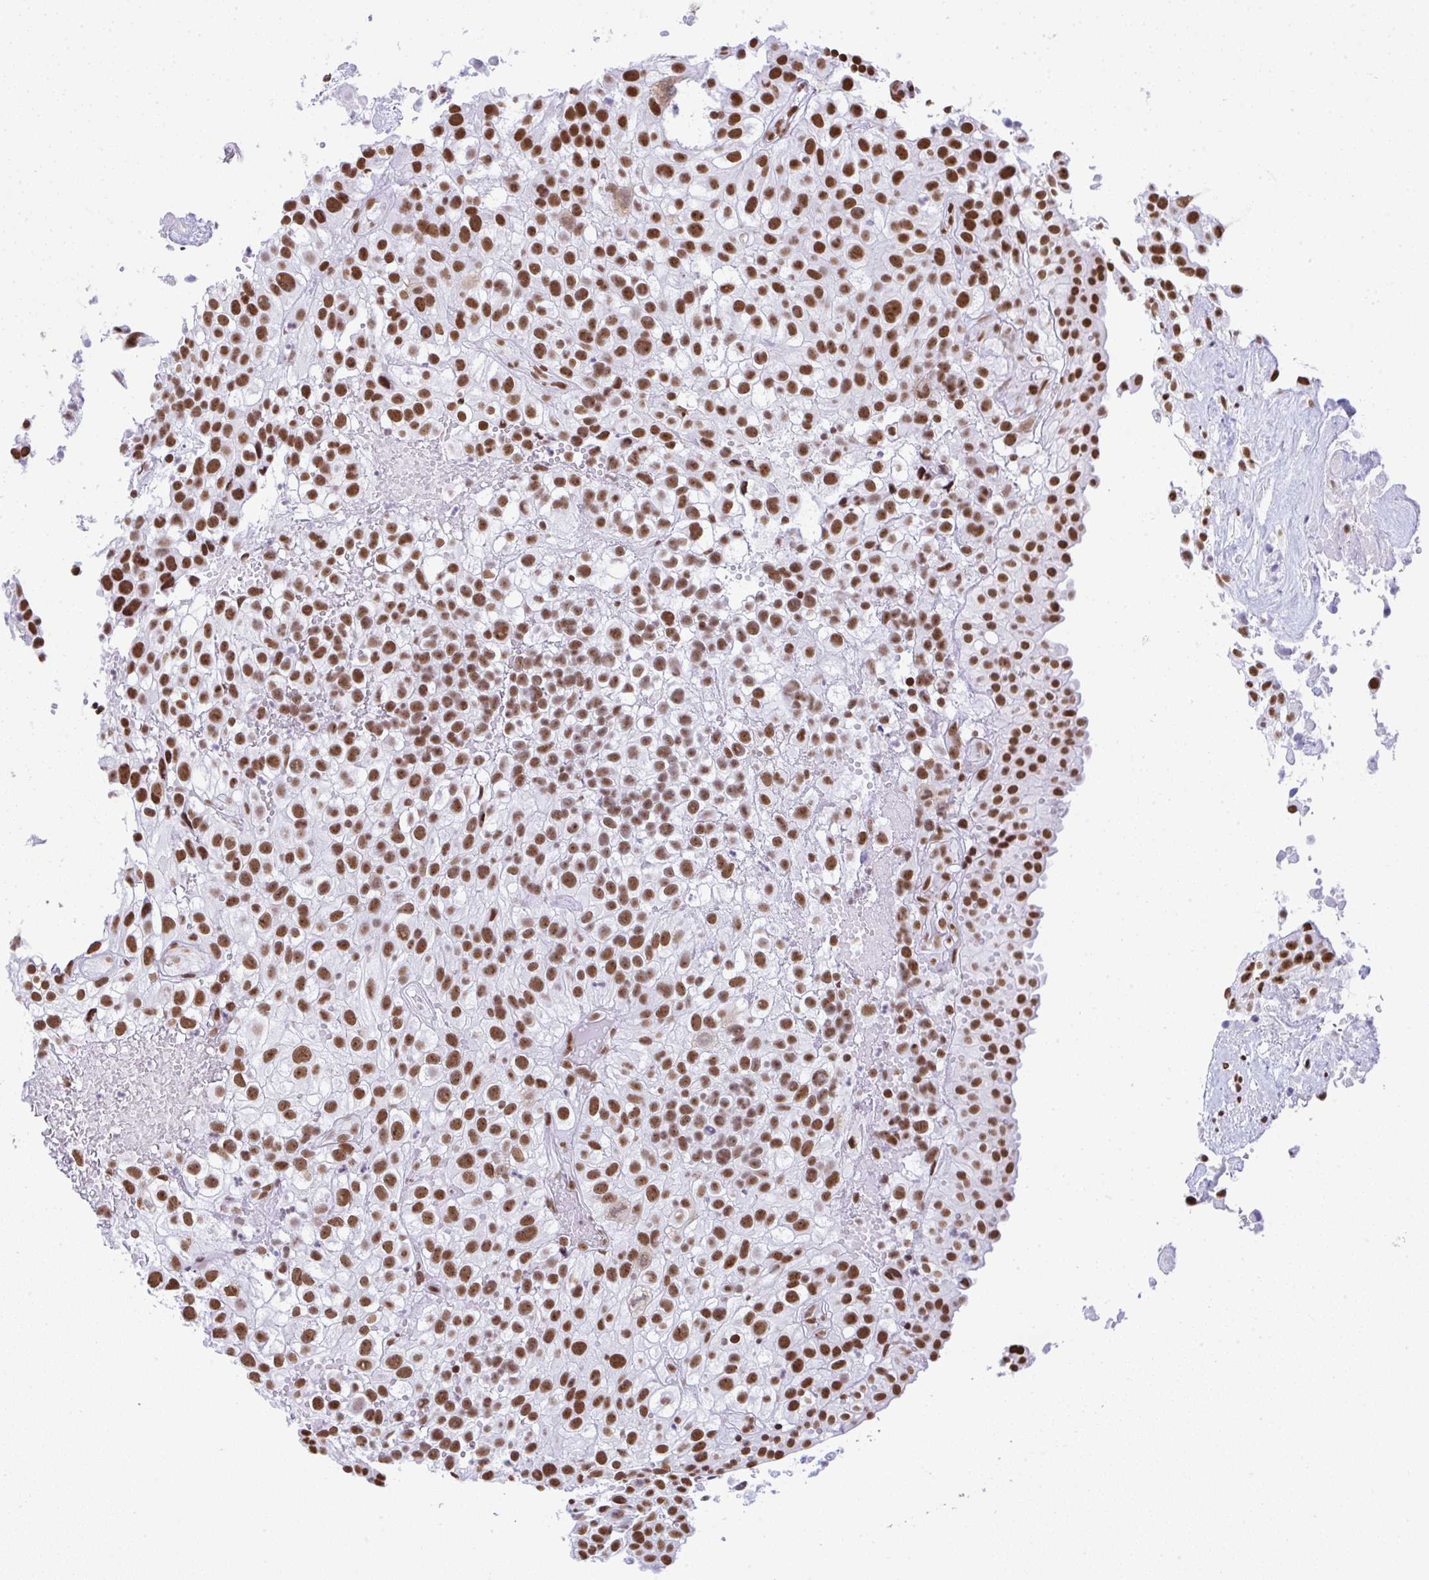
{"staining": {"intensity": "strong", "quantity": ">75%", "location": "nuclear"}, "tissue": "urothelial cancer", "cell_type": "Tumor cells", "image_type": "cancer", "snomed": [{"axis": "morphology", "description": "Urothelial carcinoma, High grade"}, {"axis": "topography", "description": "Urinary bladder"}], "caption": "This photomicrograph displays immunohistochemistry (IHC) staining of human urothelial cancer, with high strong nuclear expression in approximately >75% of tumor cells.", "gene": "DDX52", "patient": {"sex": "male", "age": 56}}